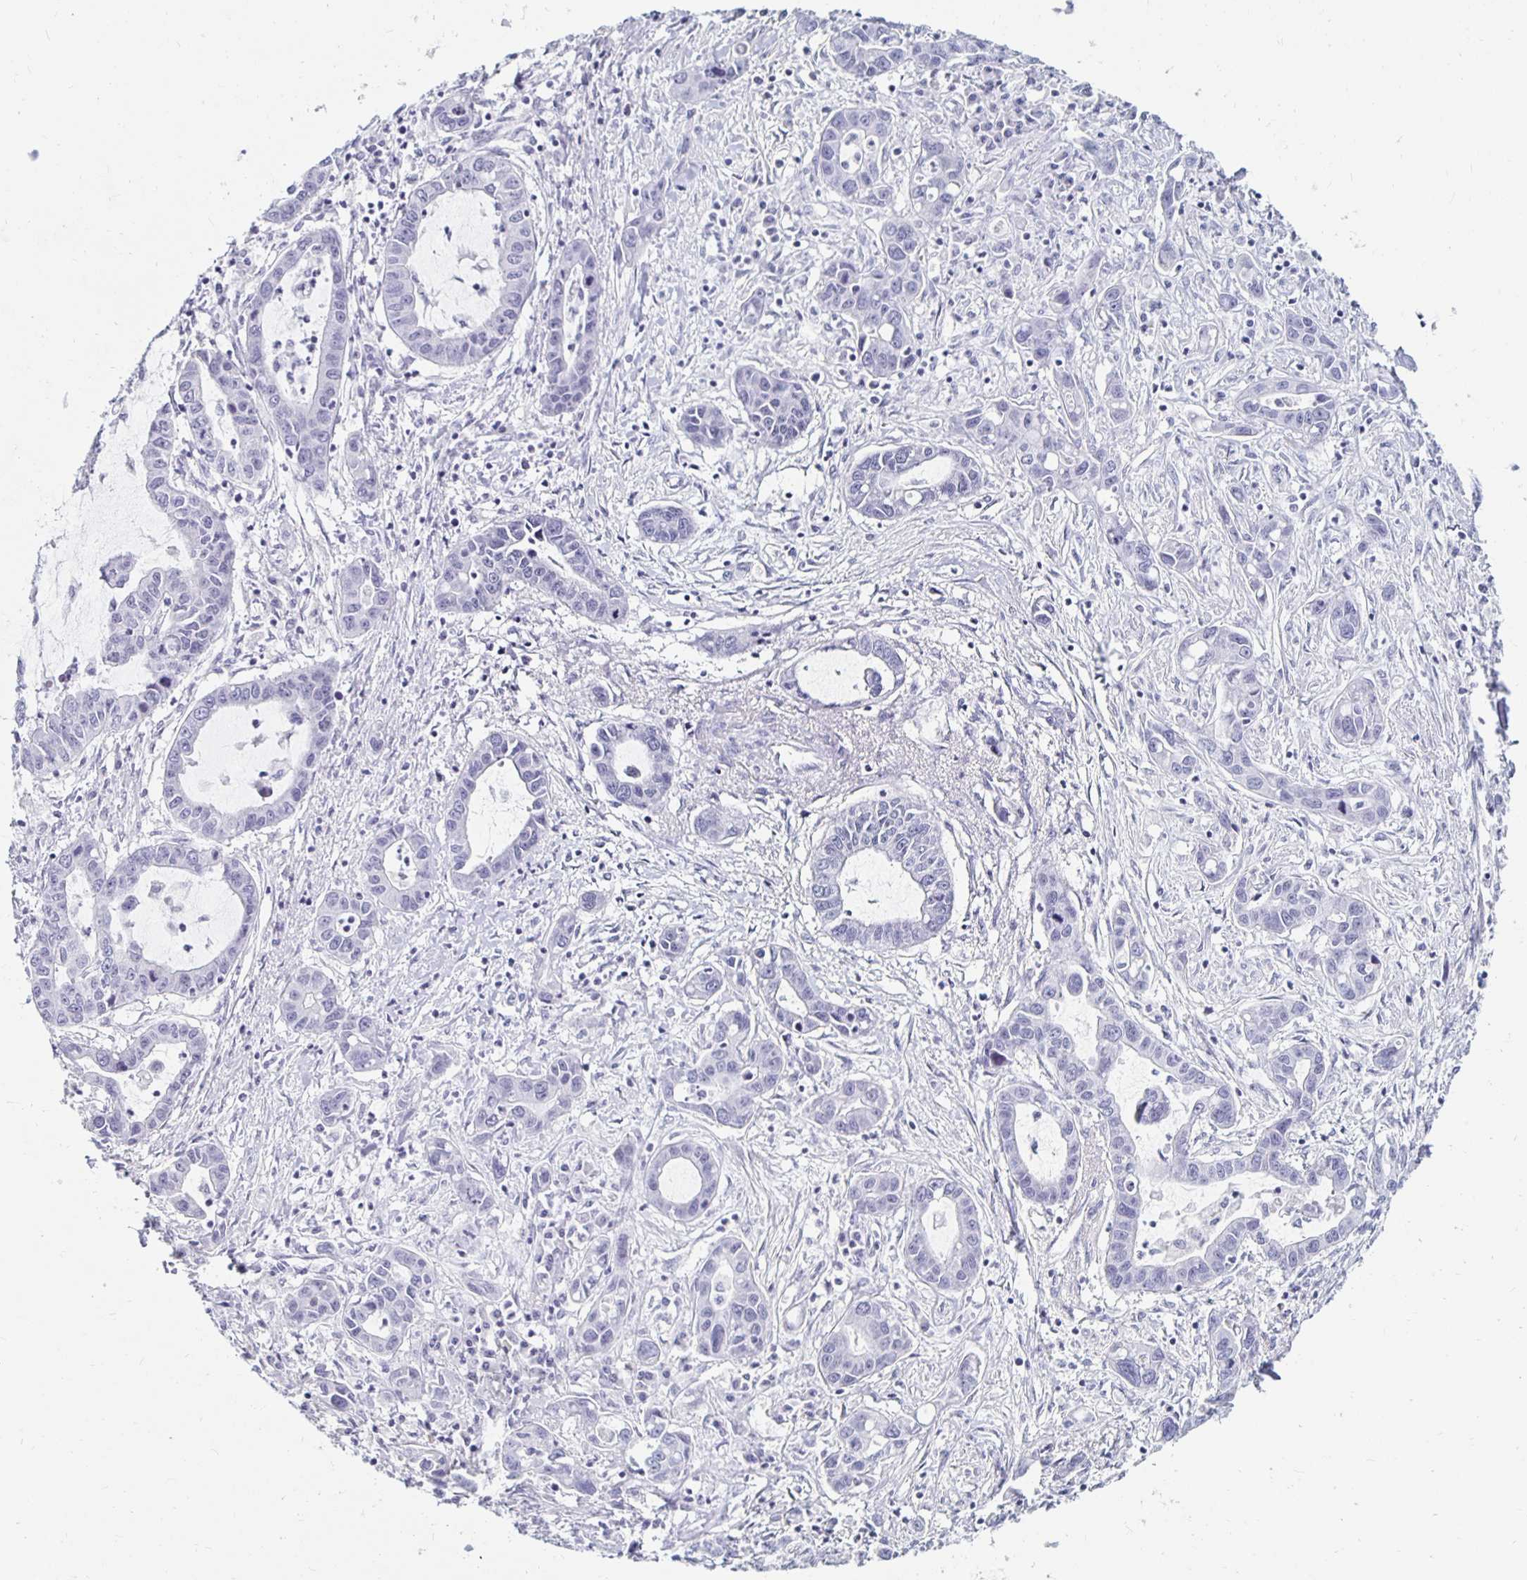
{"staining": {"intensity": "negative", "quantity": "none", "location": "none"}, "tissue": "liver cancer", "cell_type": "Tumor cells", "image_type": "cancer", "snomed": [{"axis": "morphology", "description": "Cholangiocarcinoma"}, {"axis": "topography", "description": "Liver"}], "caption": "A high-resolution histopathology image shows immunohistochemistry (IHC) staining of liver cancer, which displays no significant staining in tumor cells.", "gene": "KCNQ2", "patient": {"sex": "male", "age": 58}}